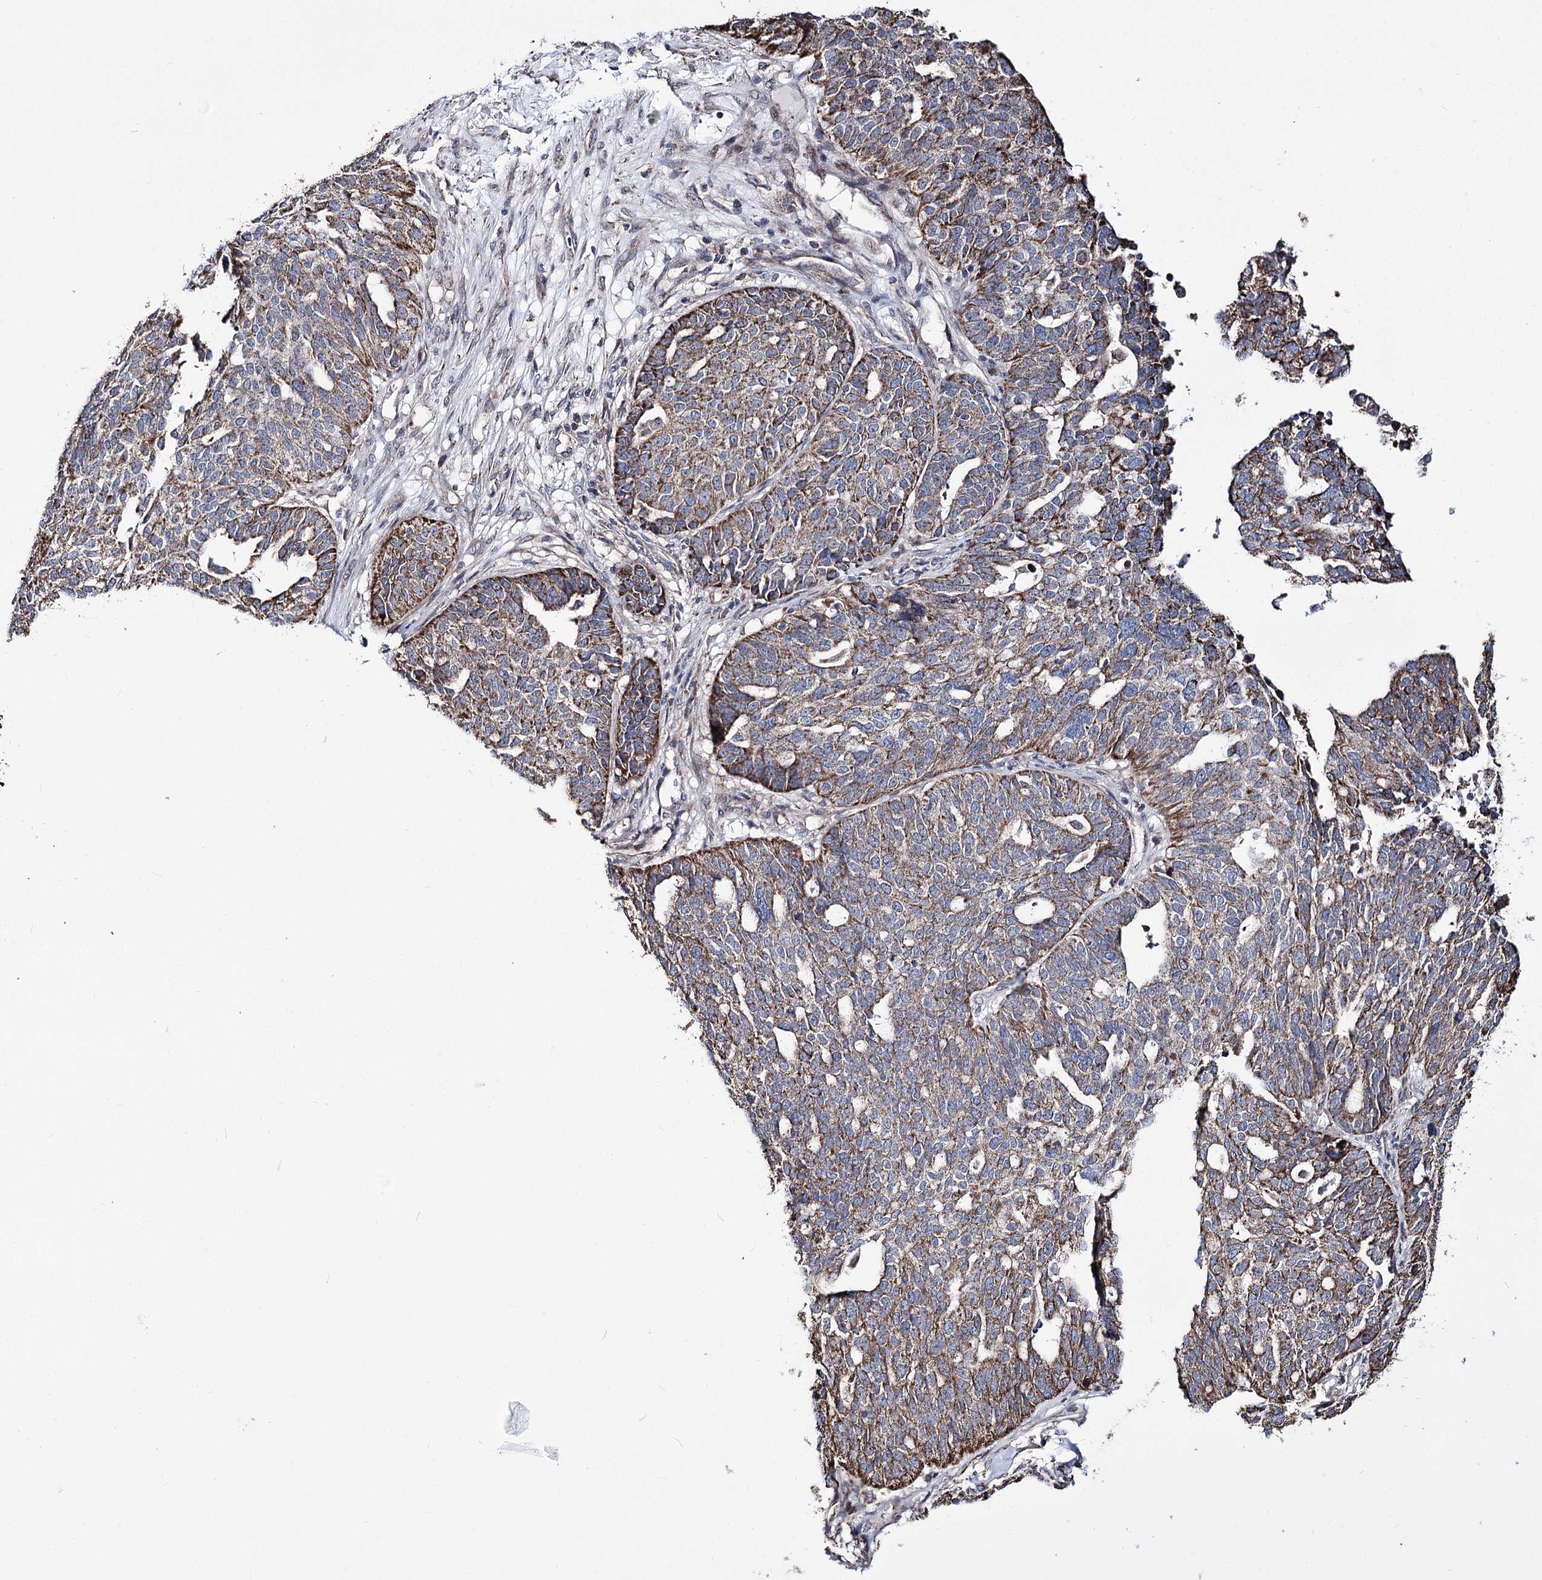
{"staining": {"intensity": "moderate", "quantity": ">75%", "location": "cytoplasmic/membranous"}, "tissue": "ovarian cancer", "cell_type": "Tumor cells", "image_type": "cancer", "snomed": [{"axis": "morphology", "description": "Cystadenocarcinoma, serous, NOS"}, {"axis": "topography", "description": "Ovary"}], "caption": "The photomicrograph reveals immunohistochemical staining of ovarian serous cystadenocarcinoma. There is moderate cytoplasmic/membranous positivity is identified in approximately >75% of tumor cells.", "gene": "CREB3L4", "patient": {"sex": "female", "age": 59}}